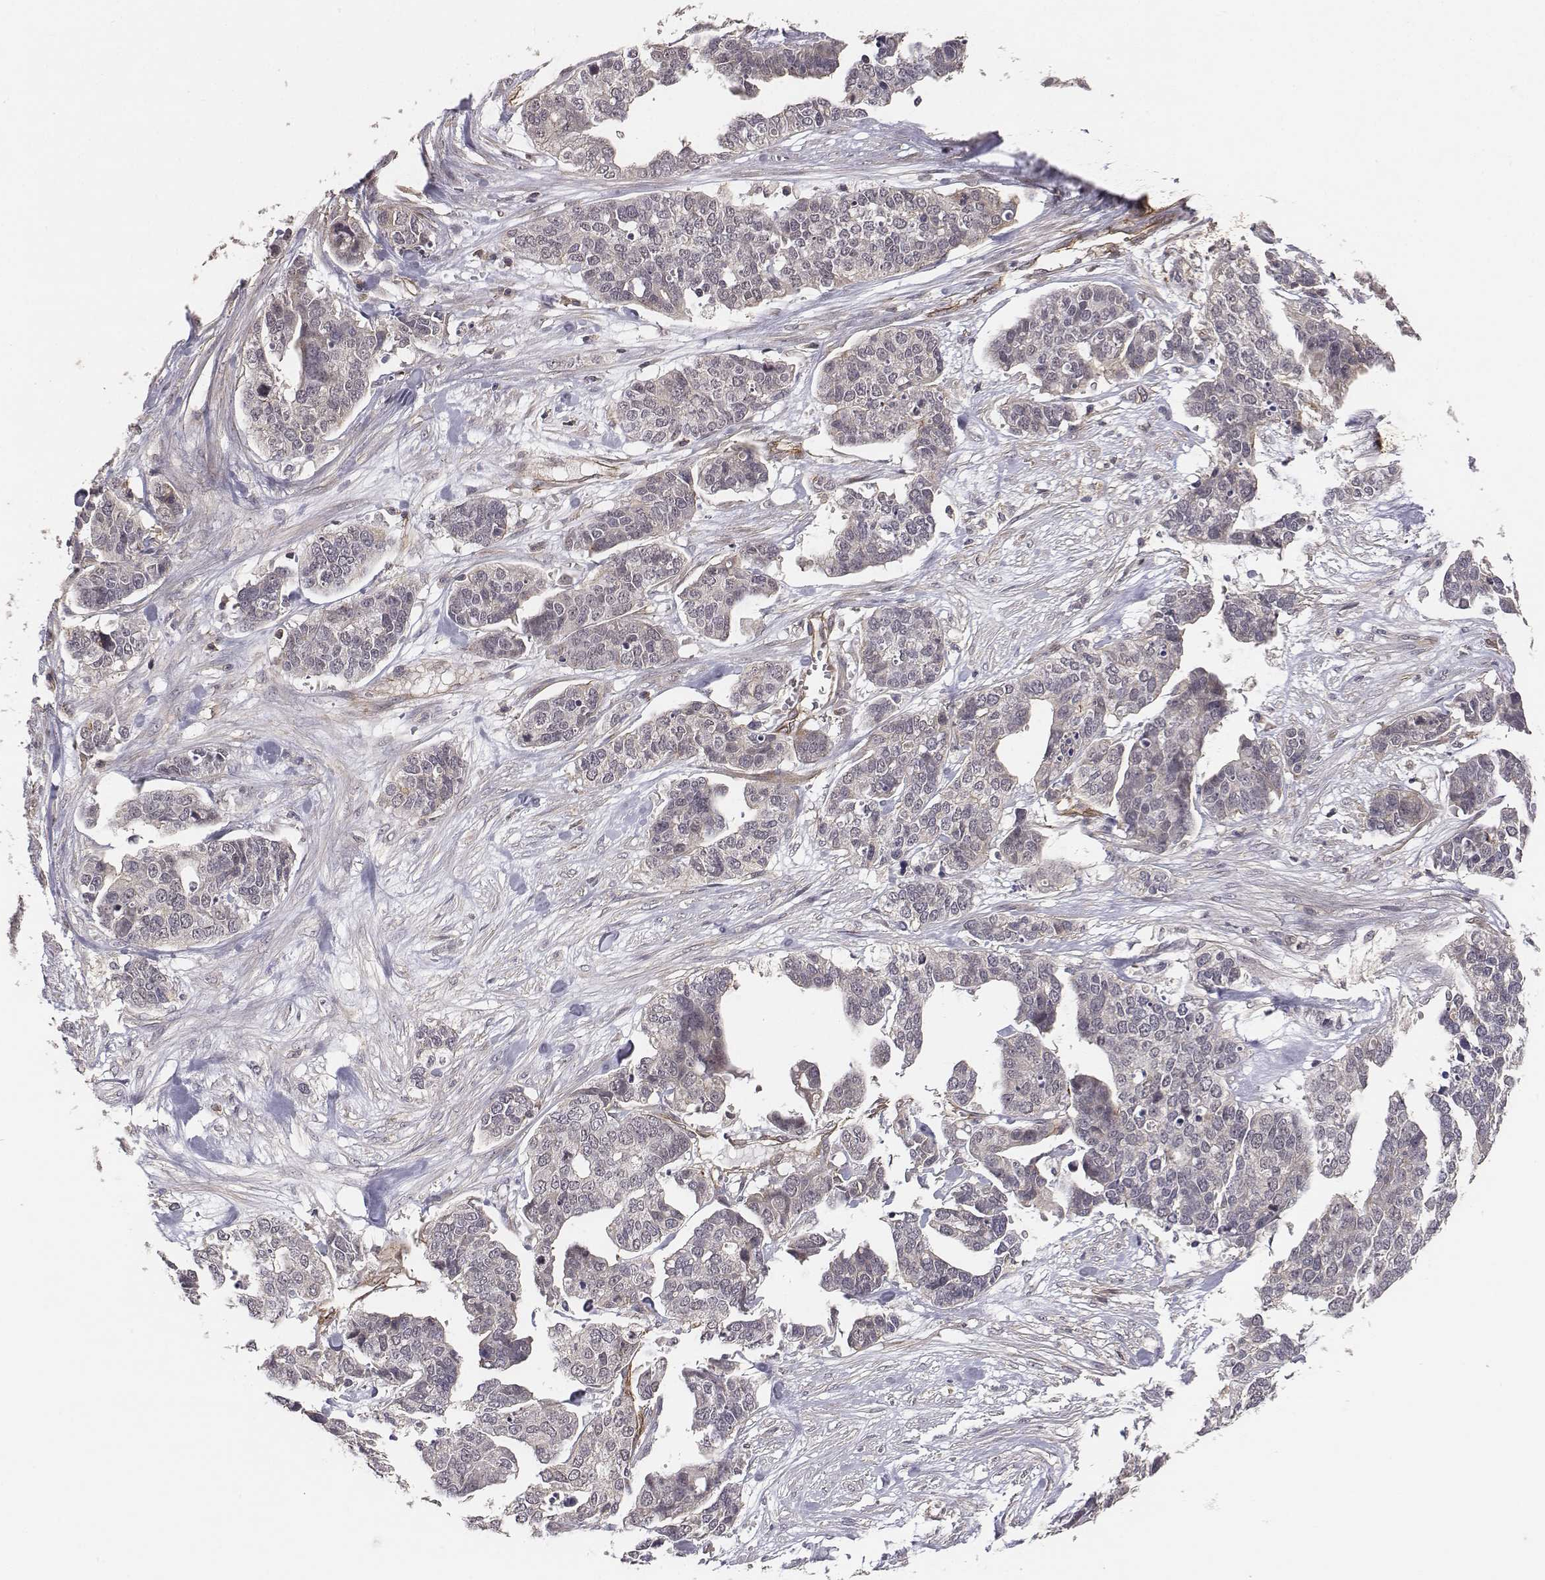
{"staining": {"intensity": "negative", "quantity": "none", "location": "none"}, "tissue": "ovarian cancer", "cell_type": "Tumor cells", "image_type": "cancer", "snomed": [{"axis": "morphology", "description": "Carcinoma, endometroid"}, {"axis": "topography", "description": "Ovary"}], "caption": "Histopathology image shows no significant protein expression in tumor cells of ovarian cancer (endometroid carcinoma).", "gene": "PTPRG", "patient": {"sex": "female", "age": 65}}